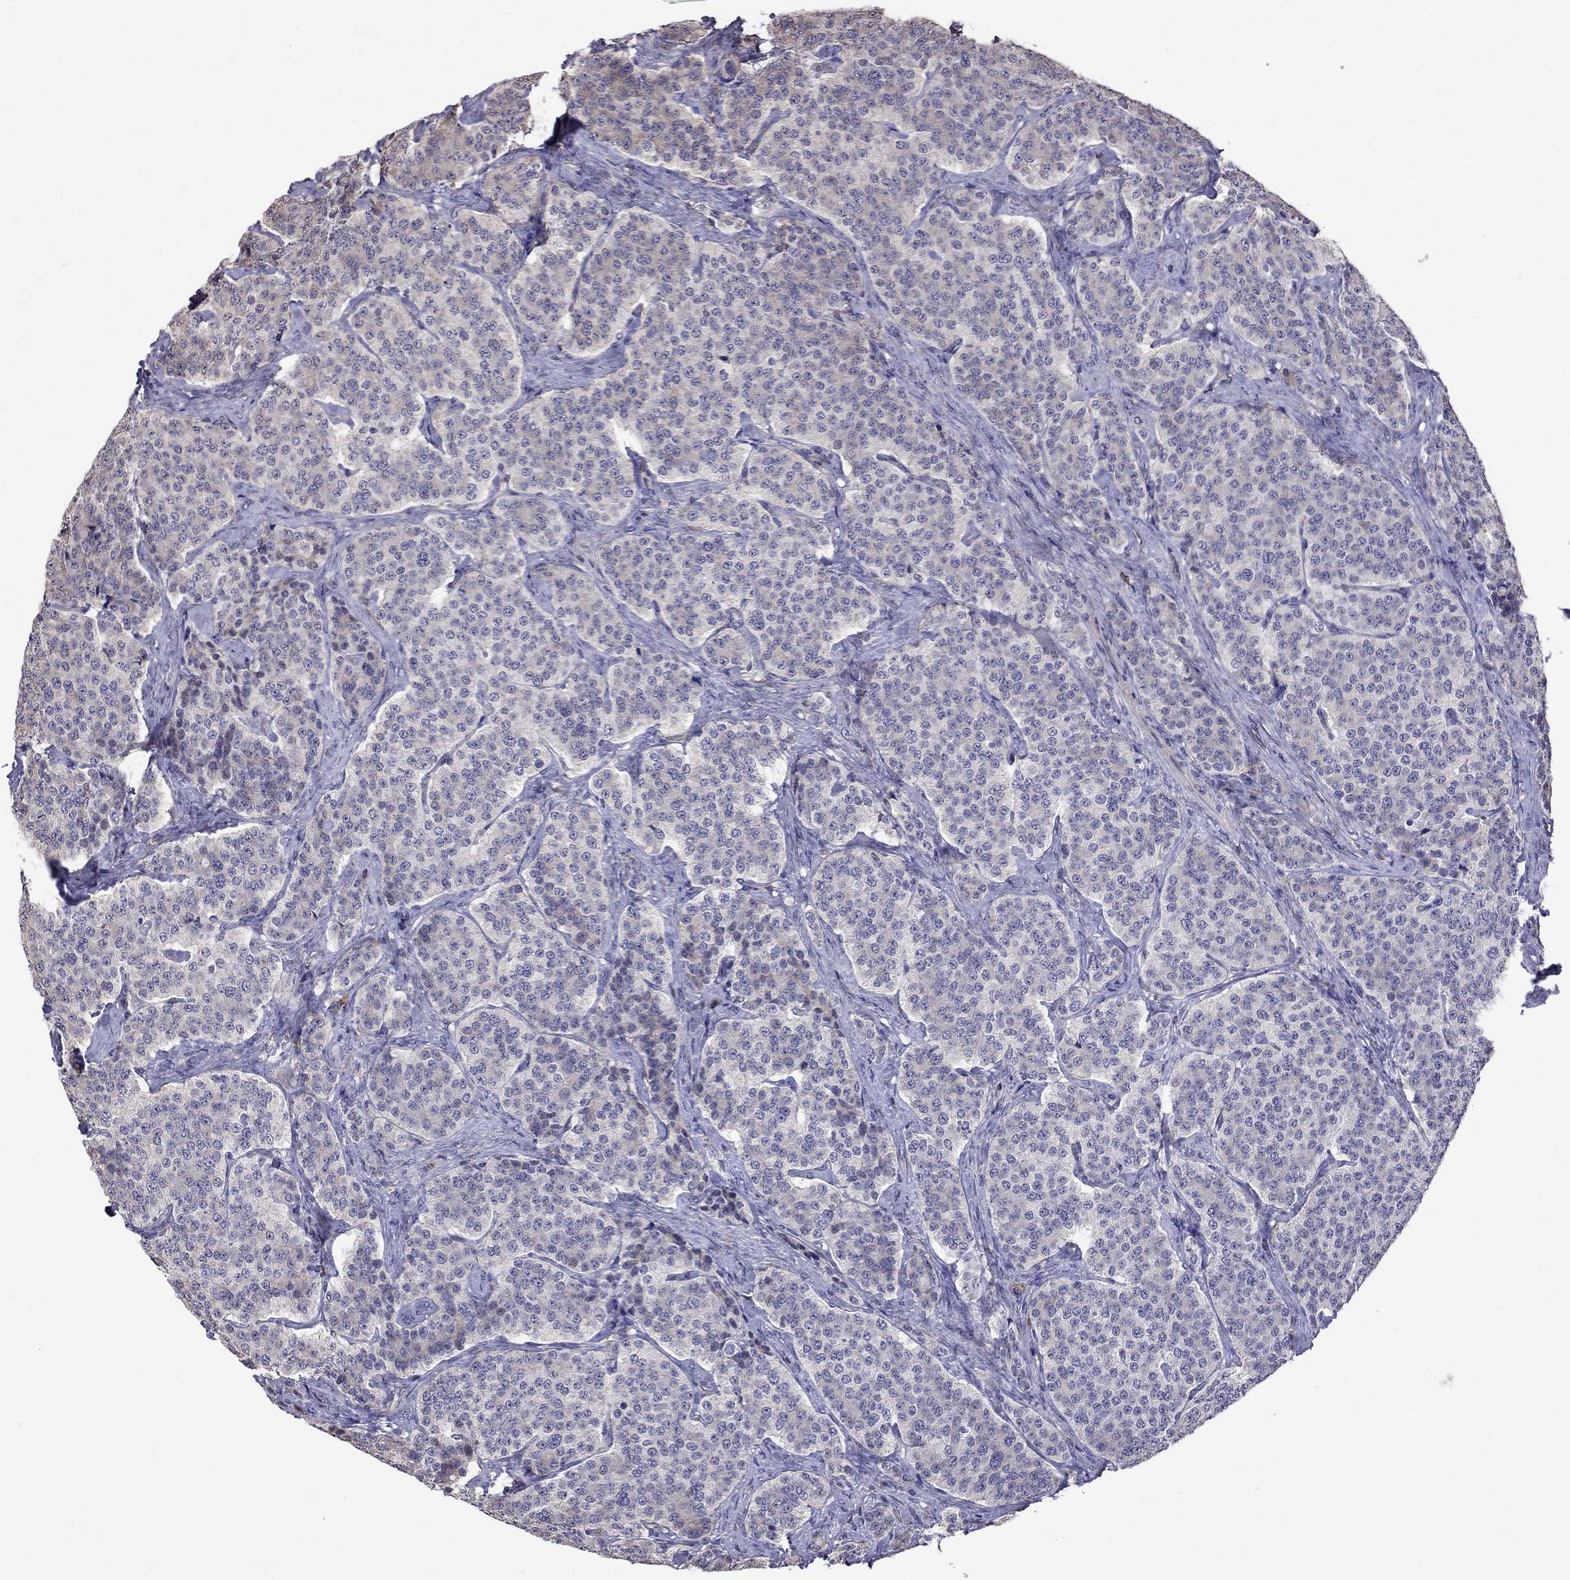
{"staining": {"intensity": "weak", "quantity": "<25%", "location": "cytoplasmic/membranous"}, "tissue": "carcinoid", "cell_type": "Tumor cells", "image_type": "cancer", "snomed": [{"axis": "morphology", "description": "Carcinoid, malignant, NOS"}, {"axis": "topography", "description": "Small intestine"}], "caption": "This is an IHC photomicrograph of human carcinoid. There is no staining in tumor cells.", "gene": "ADAM28", "patient": {"sex": "female", "age": 58}}